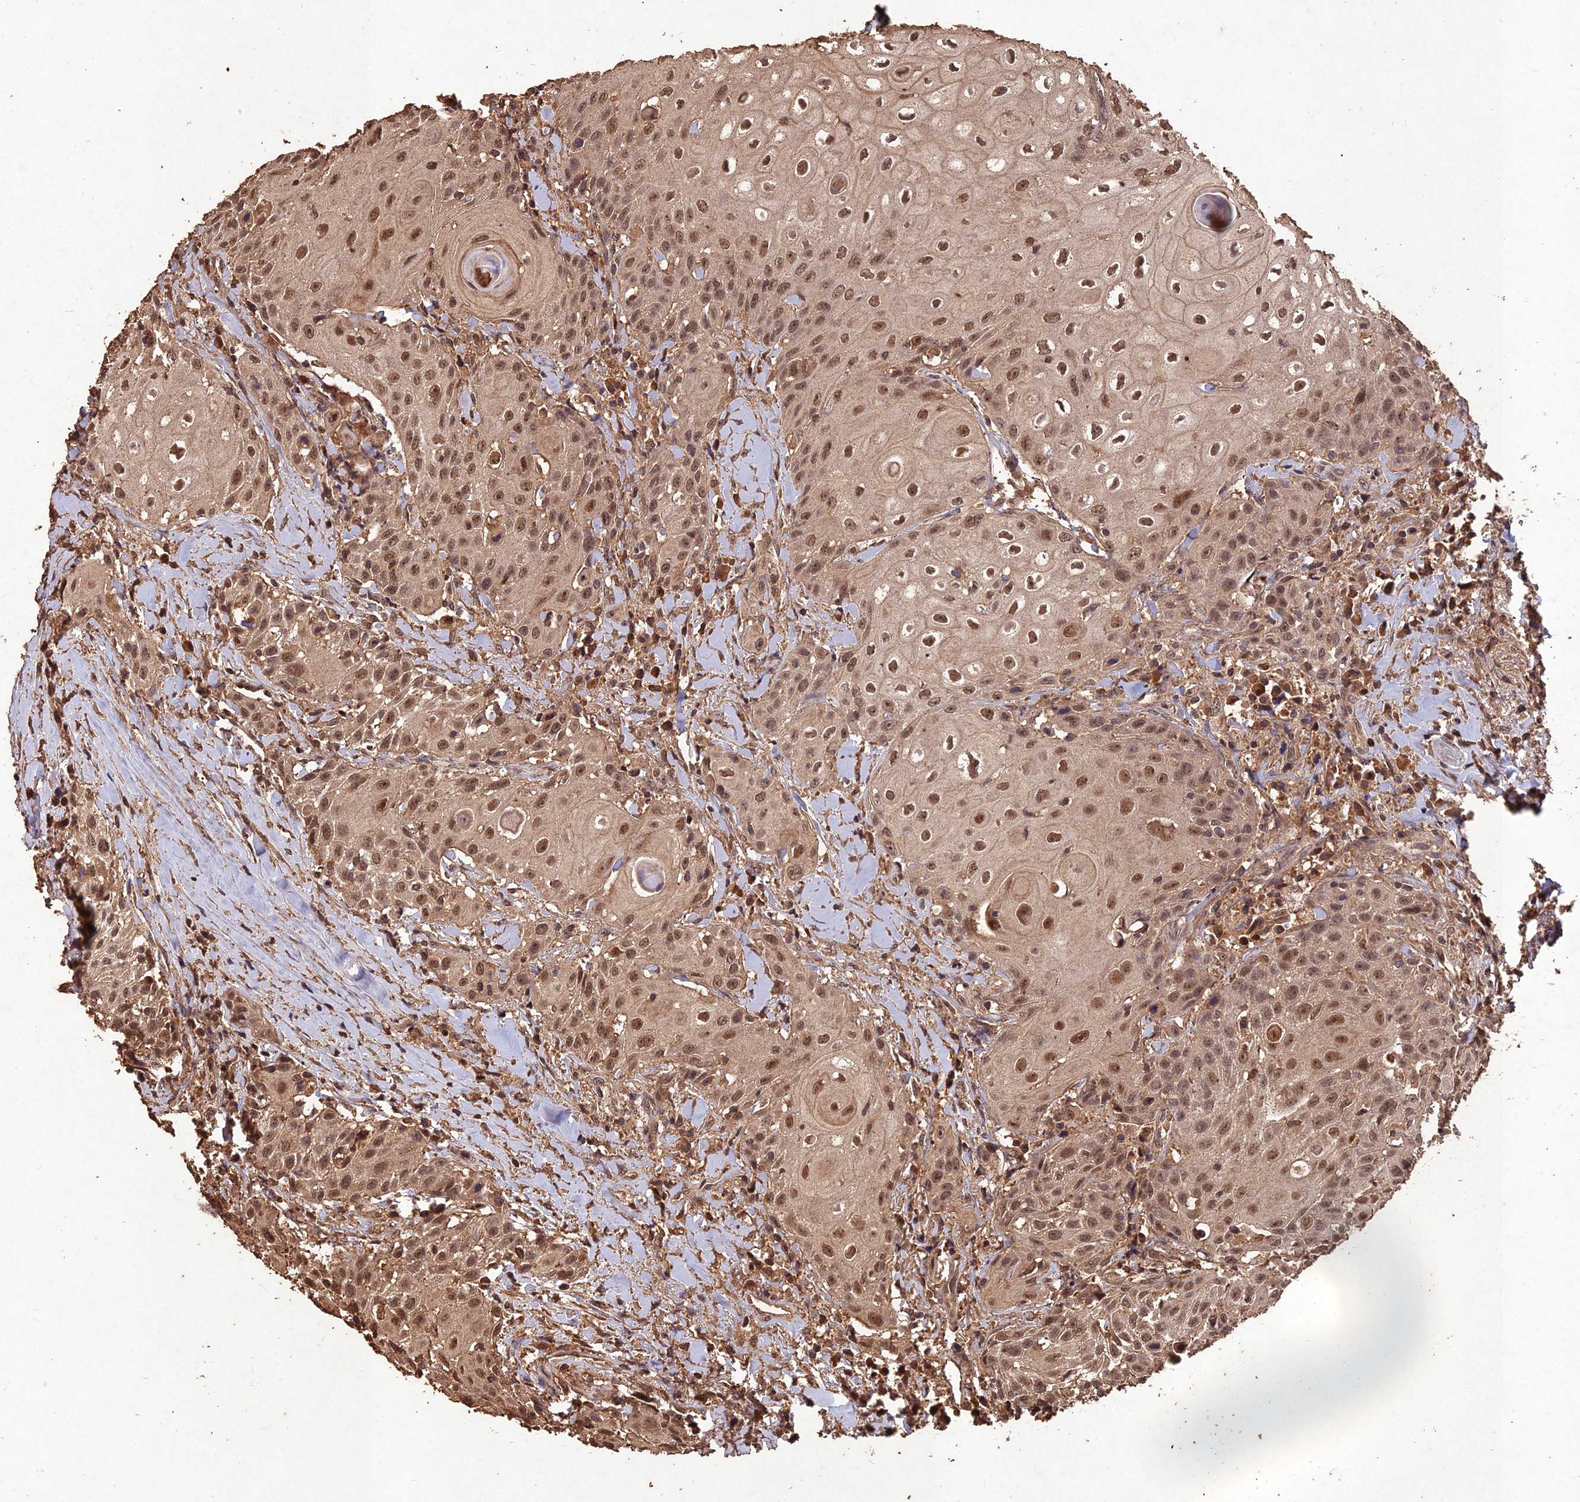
{"staining": {"intensity": "moderate", "quantity": ">75%", "location": "cytoplasmic/membranous,nuclear"}, "tissue": "head and neck cancer", "cell_type": "Tumor cells", "image_type": "cancer", "snomed": [{"axis": "morphology", "description": "Squamous cell carcinoma, NOS"}, {"axis": "topography", "description": "Oral tissue"}, {"axis": "topography", "description": "Head-Neck"}], "caption": "High-magnification brightfield microscopy of squamous cell carcinoma (head and neck) stained with DAB (3,3'-diaminobenzidine) (brown) and counterstained with hematoxylin (blue). tumor cells exhibit moderate cytoplasmic/membranous and nuclear expression is identified in about>75% of cells. (DAB (3,3'-diaminobenzidine) IHC, brown staining for protein, blue staining for nuclei).", "gene": "SYMPK", "patient": {"sex": "female", "age": 82}}